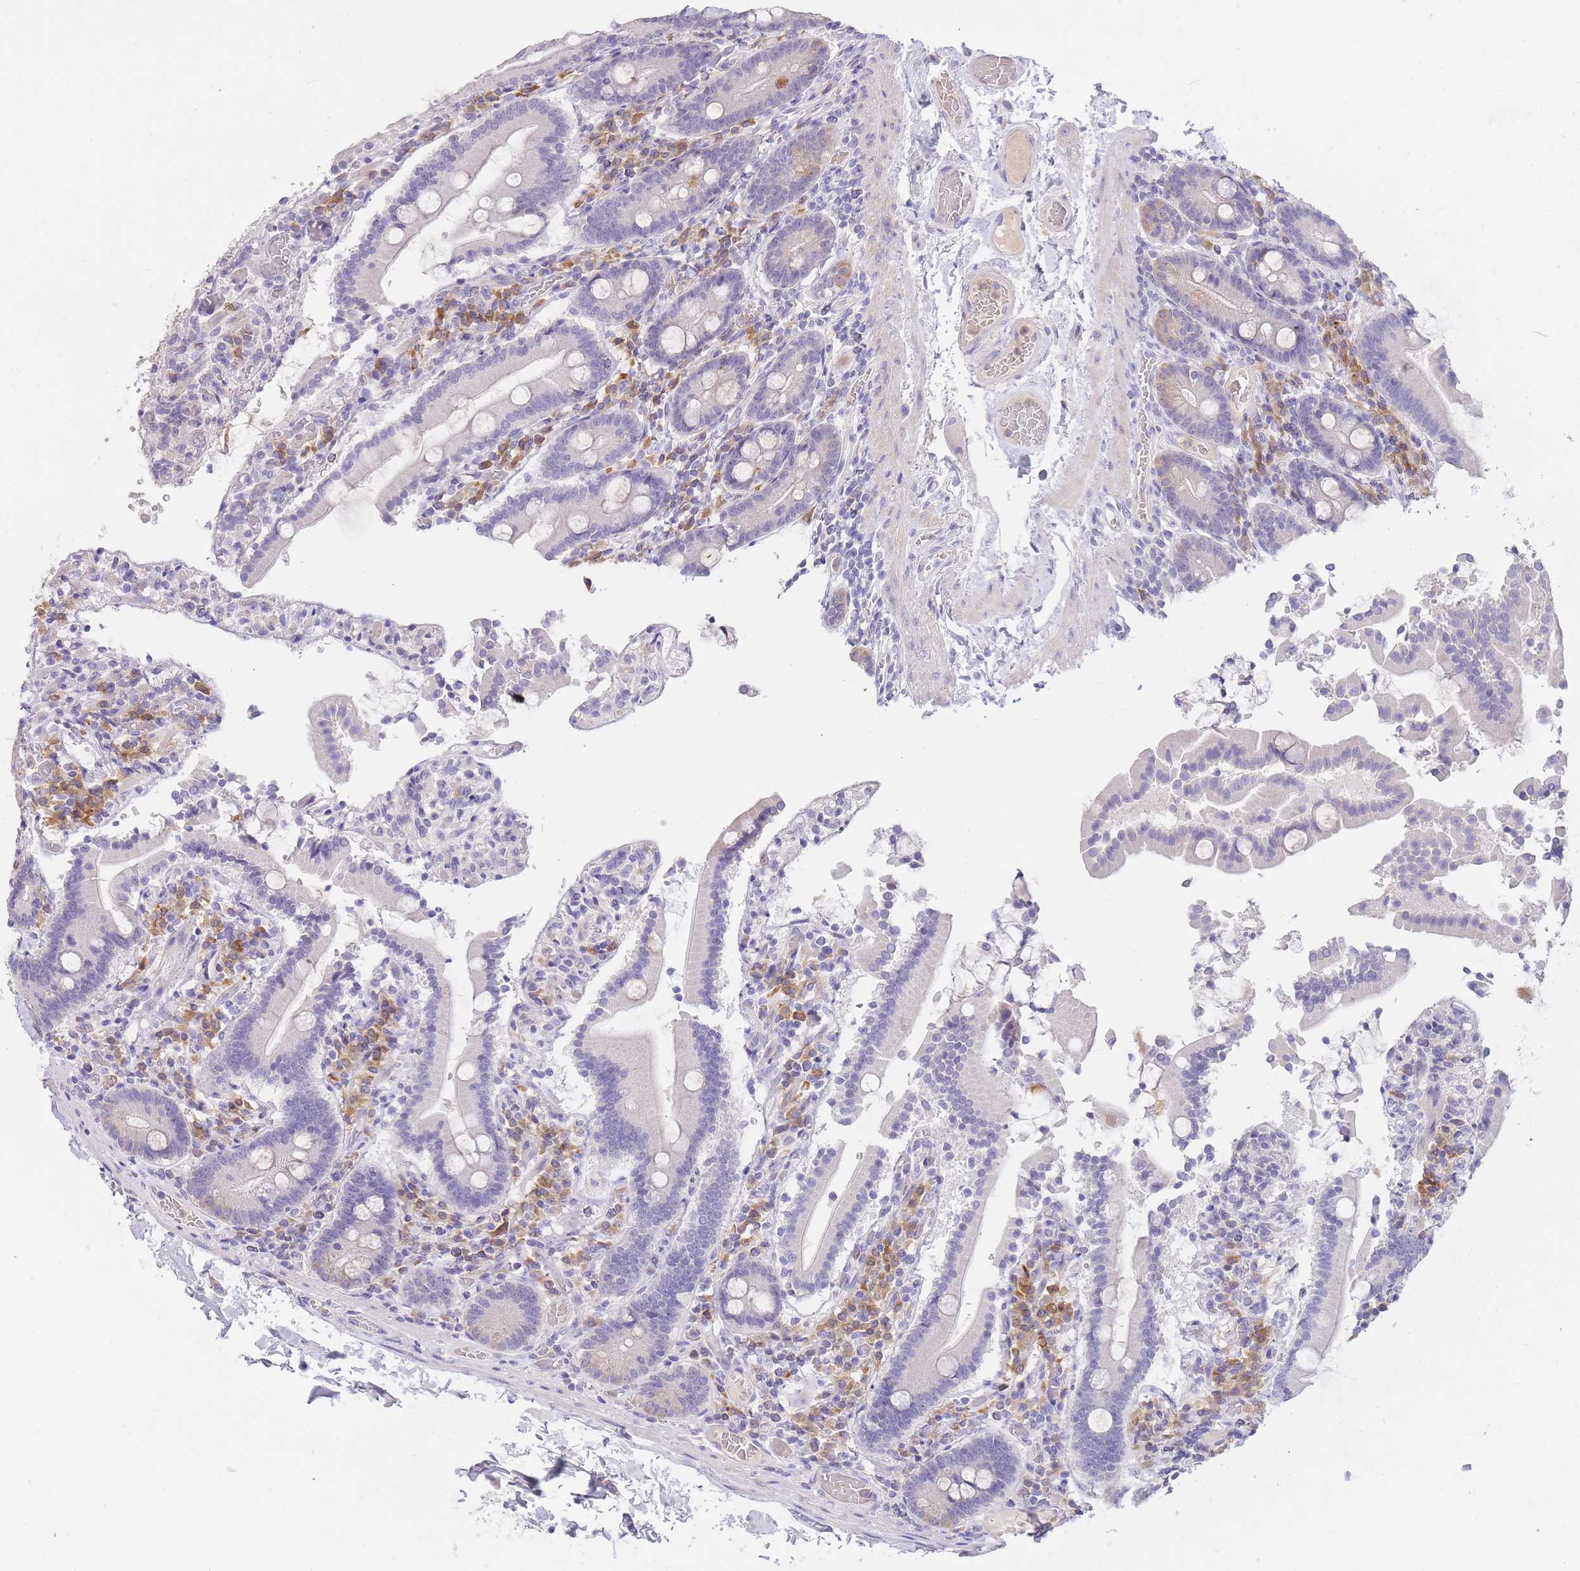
{"staining": {"intensity": "weak", "quantity": "<25%", "location": "cytoplasmic/membranous"}, "tissue": "duodenum", "cell_type": "Glandular cells", "image_type": "normal", "snomed": [{"axis": "morphology", "description": "Normal tissue, NOS"}, {"axis": "topography", "description": "Duodenum"}], "caption": "Immunohistochemistry of benign human duodenum shows no expression in glandular cells. (DAB IHC with hematoxylin counter stain).", "gene": "FRG2B", "patient": {"sex": "male", "age": 55}}